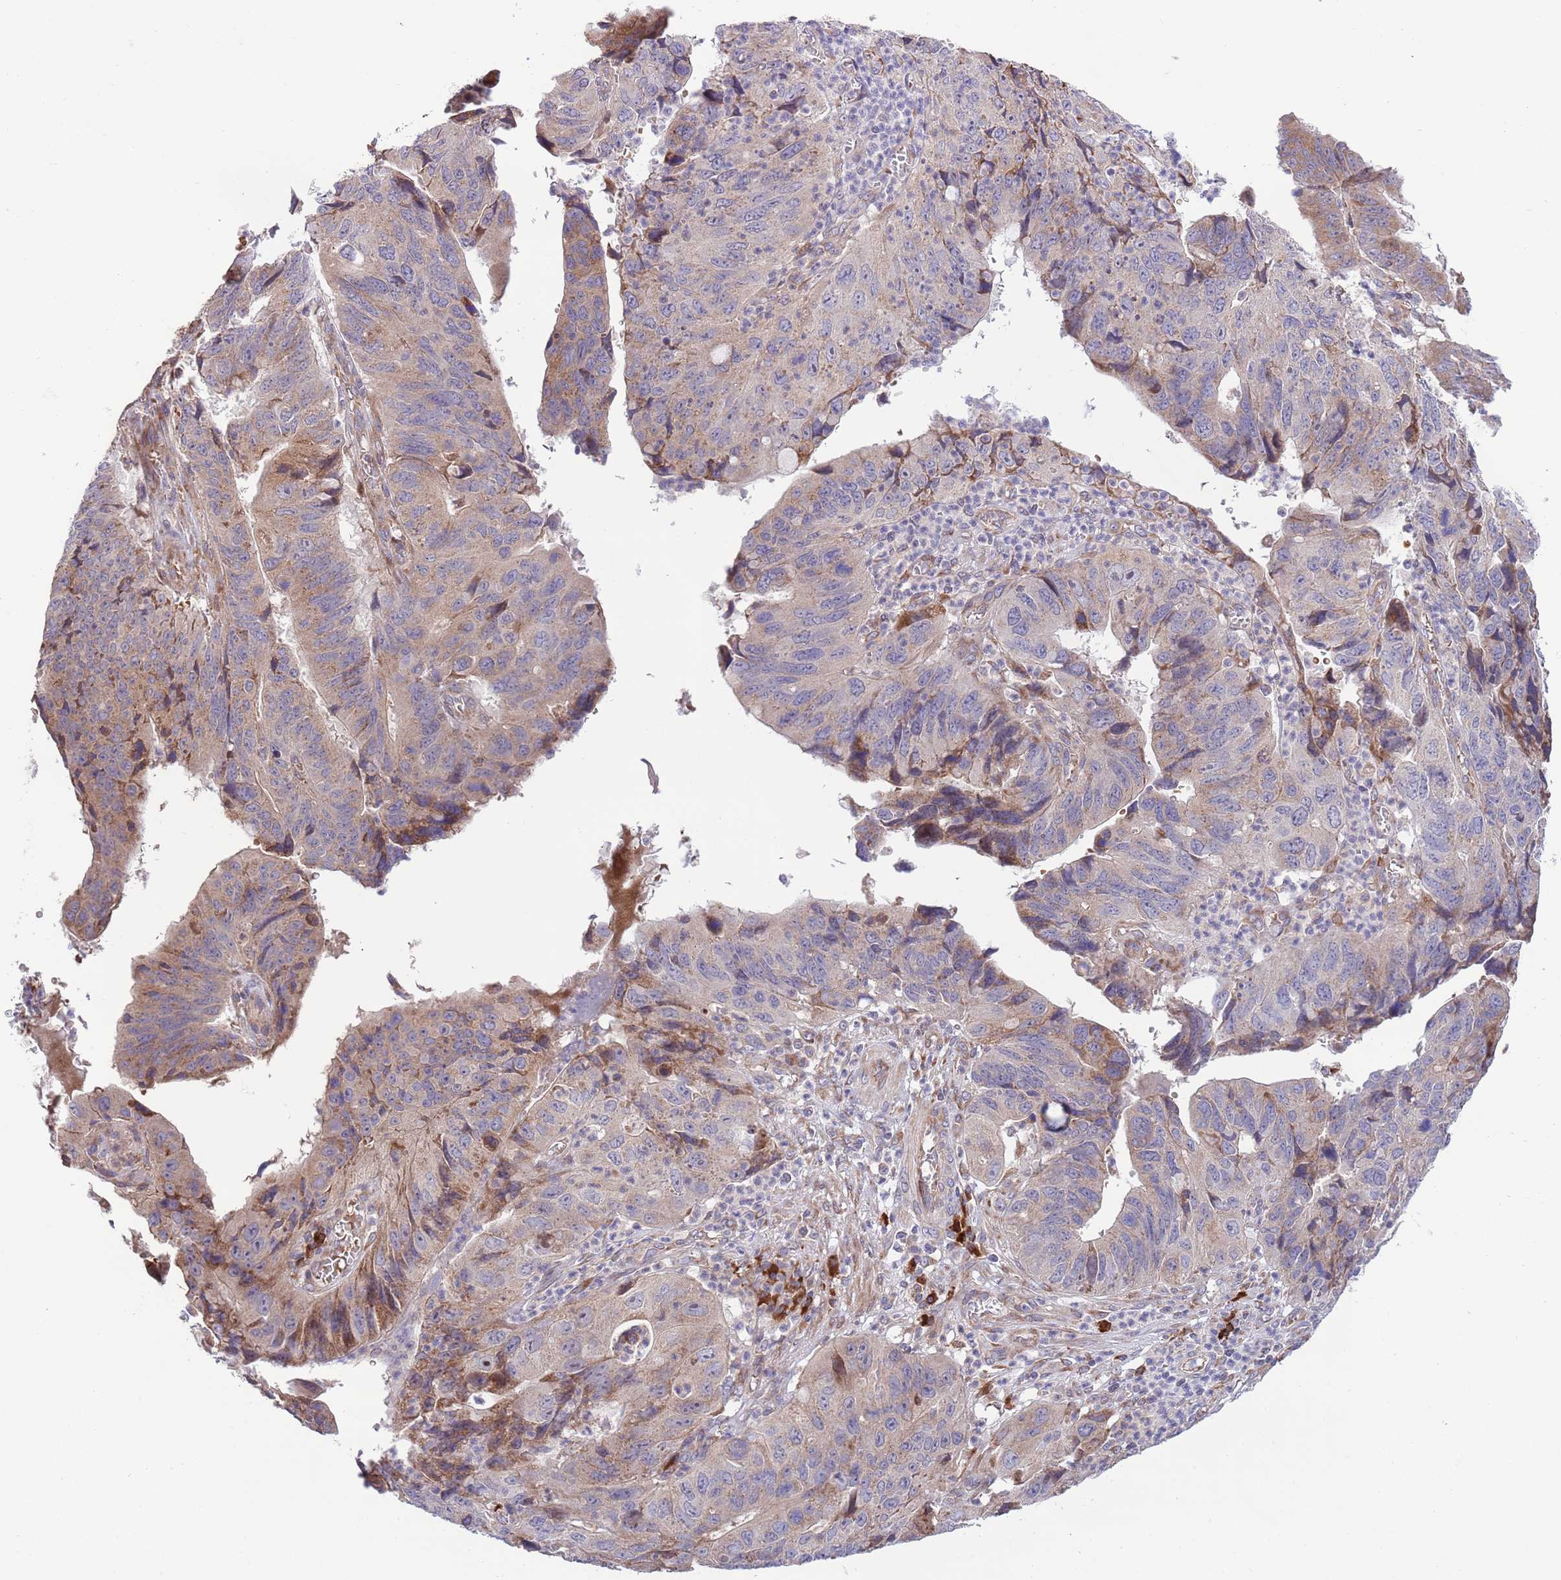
{"staining": {"intensity": "moderate", "quantity": ">75%", "location": "cytoplasmic/membranous"}, "tissue": "stomach cancer", "cell_type": "Tumor cells", "image_type": "cancer", "snomed": [{"axis": "morphology", "description": "Adenocarcinoma, NOS"}, {"axis": "topography", "description": "Stomach"}], "caption": "Immunohistochemistry (IHC) histopathology image of neoplastic tissue: human stomach cancer (adenocarcinoma) stained using IHC exhibits medium levels of moderate protein expression localized specifically in the cytoplasmic/membranous of tumor cells, appearing as a cytoplasmic/membranous brown color.", "gene": "DAND5", "patient": {"sex": "male", "age": 59}}